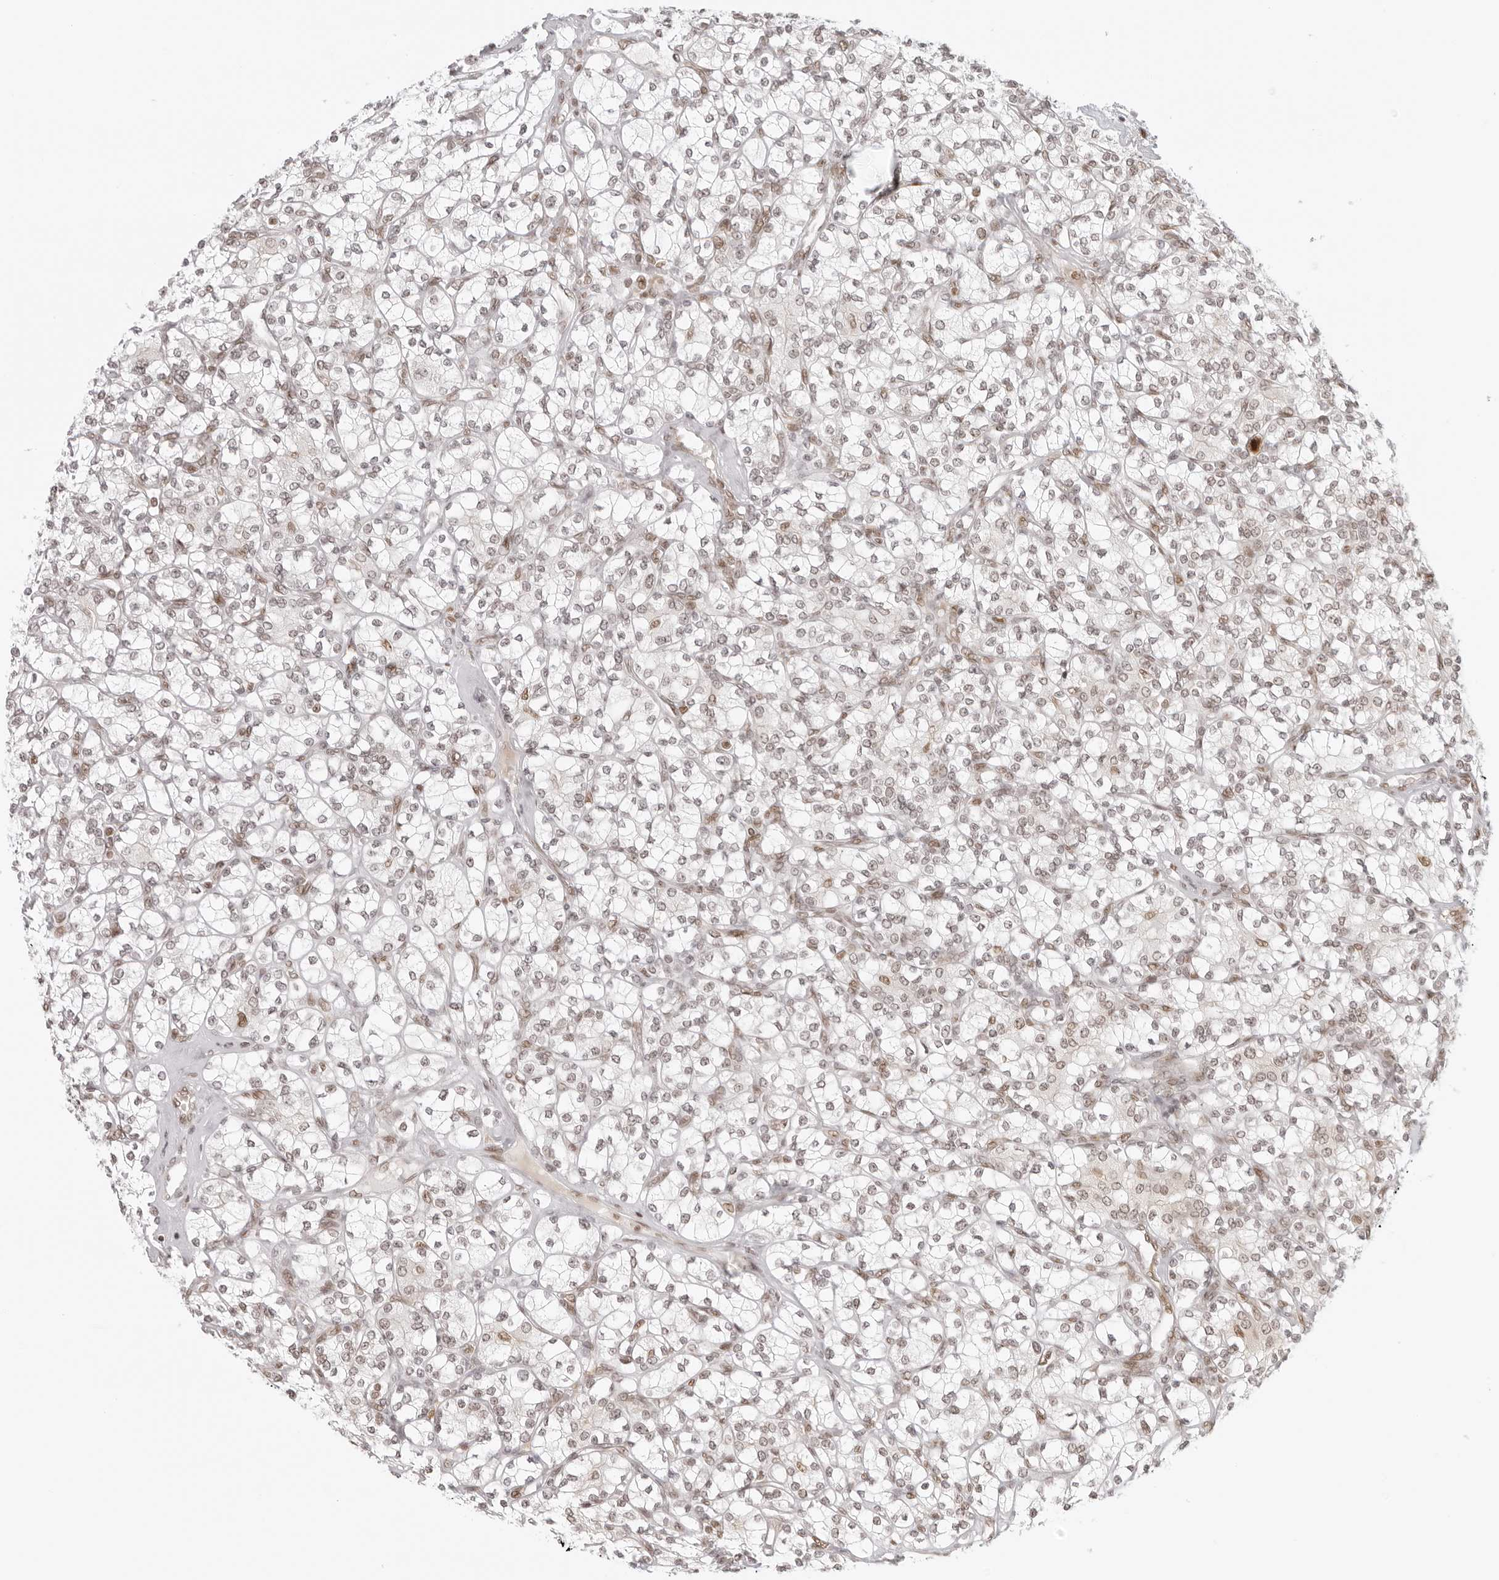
{"staining": {"intensity": "weak", "quantity": "<25%", "location": "nuclear"}, "tissue": "renal cancer", "cell_type": "Tumor cells", "image_type": "cancer", "snomed": [{"axis": "morphology", "description": "Adenocarcinoma, NOS"}, {"axis": "topography", "description": "Kidney"}], "caption": "IHC of adenocarcinoma (renal) exhibits no positivity in tumor cells. (DAB (3,3'-diaminobenzidine) immunohistochemistry with hematoxylin counter stain).", "gene": "RCC1", "patient": {"sex": "male", "age": 77}}